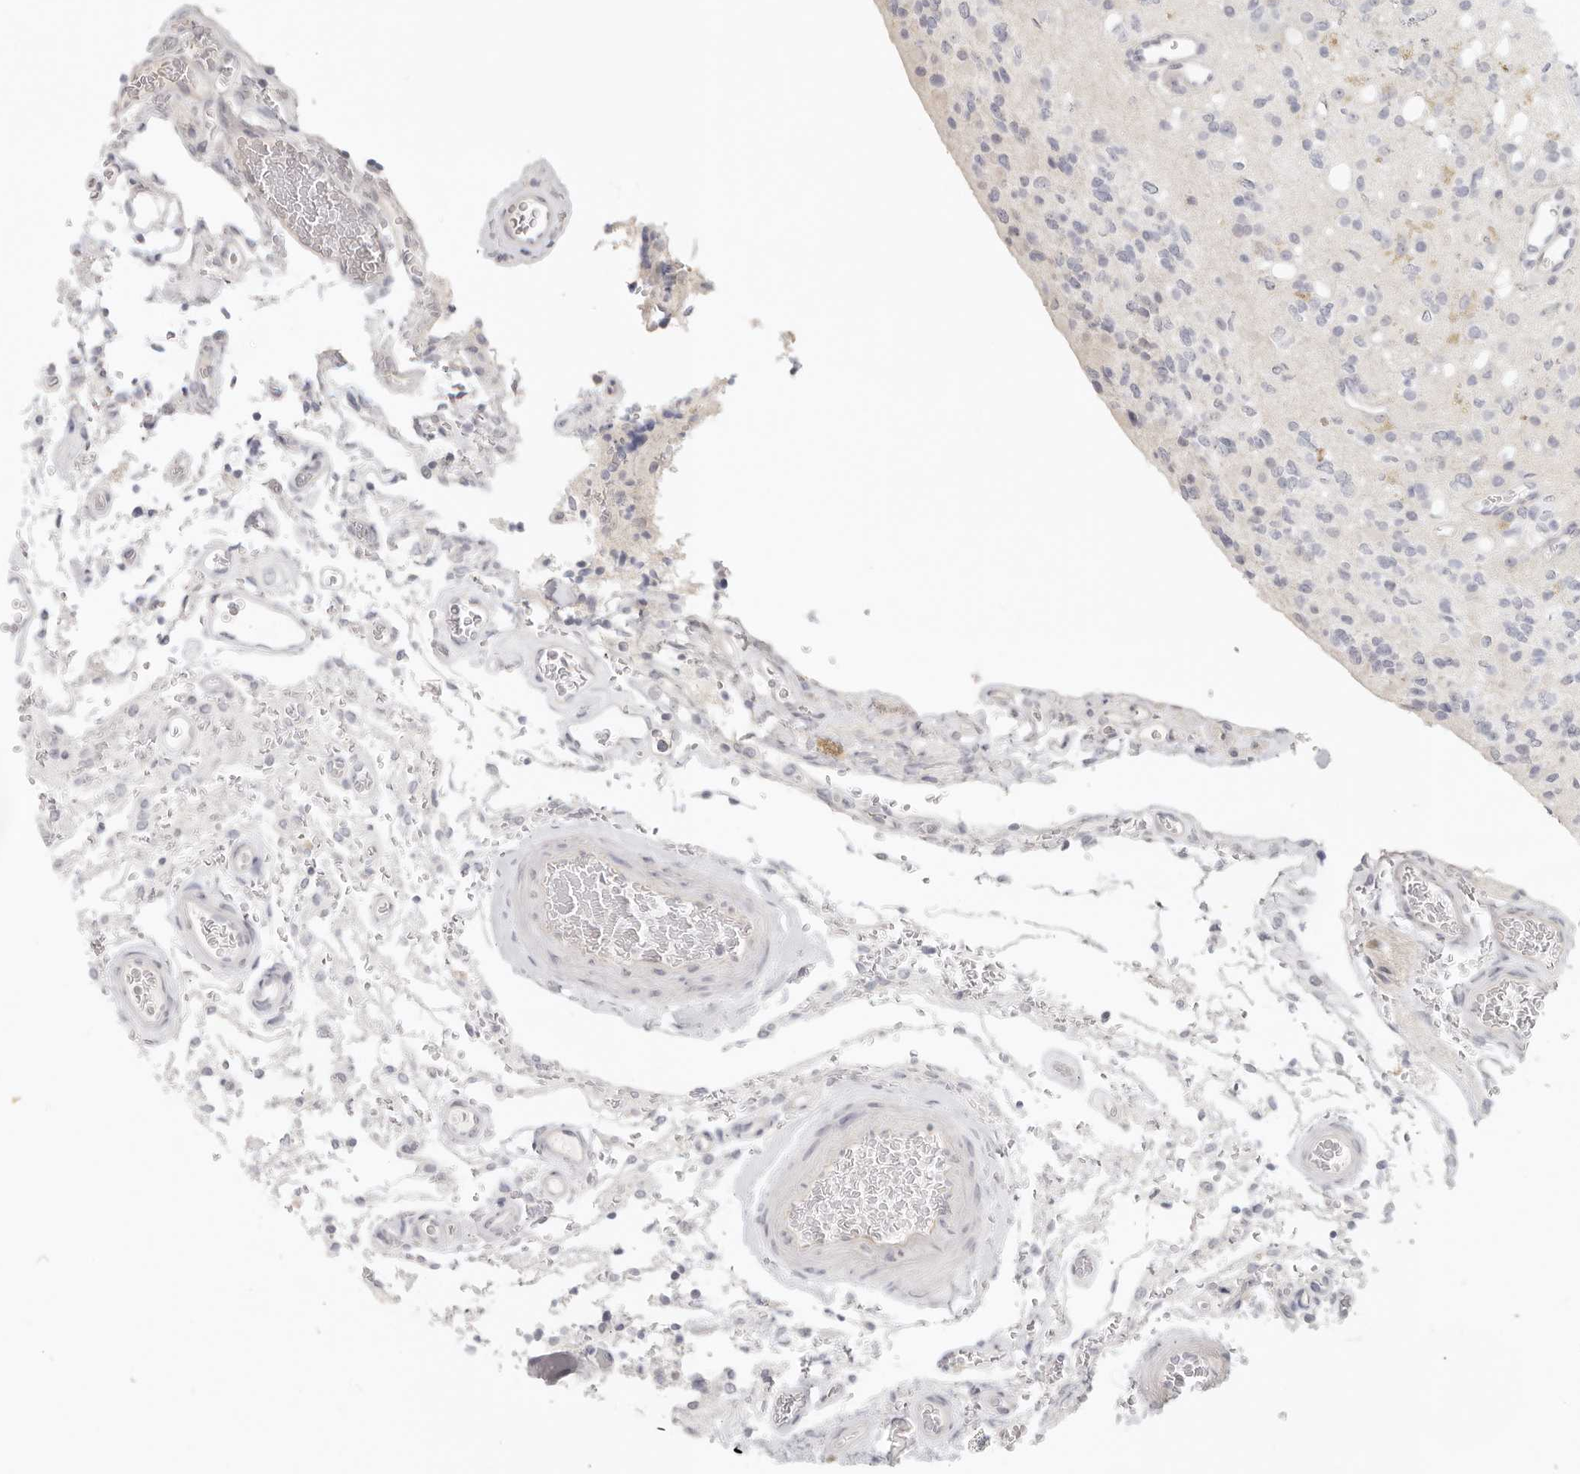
{"staining": {"intensity": "negative", "quantity": "none", "location": "none"}, "tissue": "glioma", "cell_type": "Tumor cells", "image_type": "cancer", "snomed": [{"axis": "morphology", "description": "Glioma, malignant, High grade"}, {"axis": "topography", "description": "Brain"}], "caption": "This is an immunohistochemistry (IHC) photomicrograph of malignant glioma (high-grade). There is no staining in tumor cells.", "gene": "AHDC1", "patient": {"sex": "male", "age": 34}}